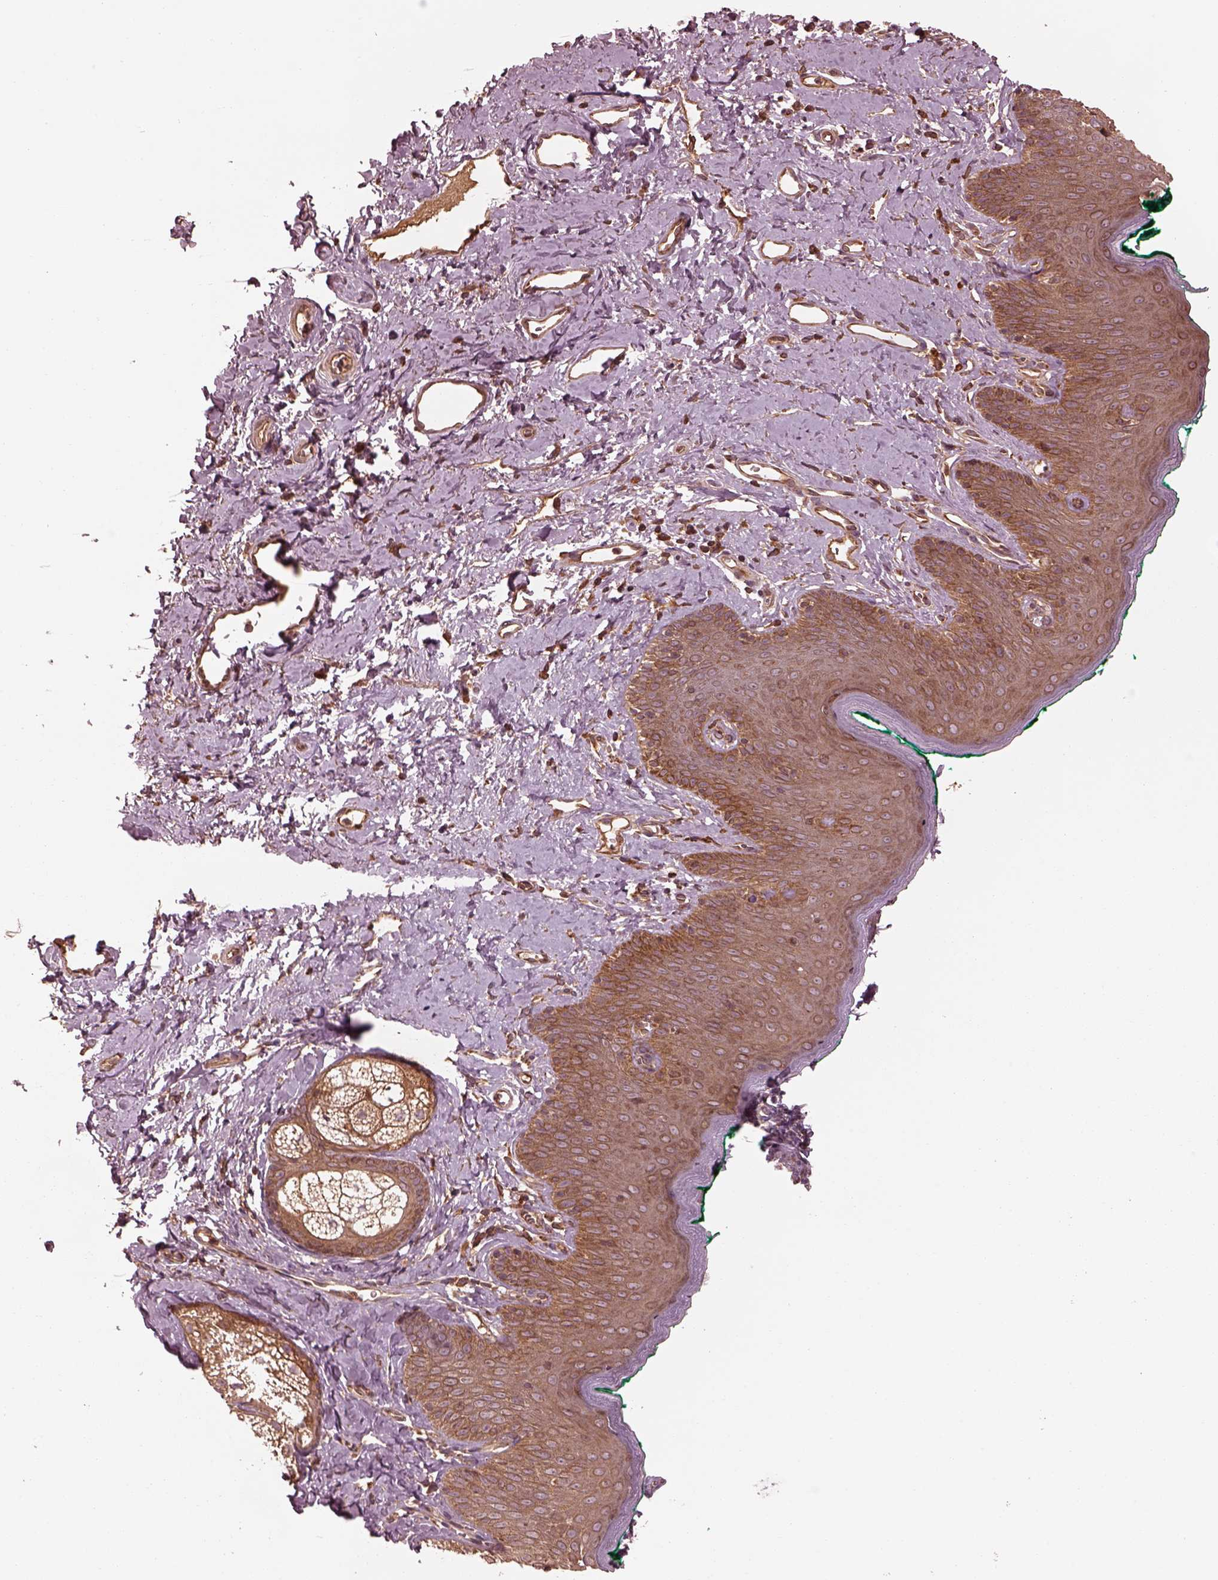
{"staining": {"intensity": "moderate", "quantity": ">75%", "location": "cytoplasmic/membranous"}, "tissue": "skin", "cell_type": "Epidermal cells", "image_type": "normal", "snomed": [{"axis": "morphology", "description": "Normal tissue, NOS"}, {"axis": "topography", "description": "Vulva"}], "caption": "High-power microscopy captured an immunohistochemistry photomicrograph of normal skin, revealing moderate cytoplasmic/membranous expression in about >75% of epidermal cells.", "gene": "PIK3R2", "patient": {"sex": "female", "age": 66}}